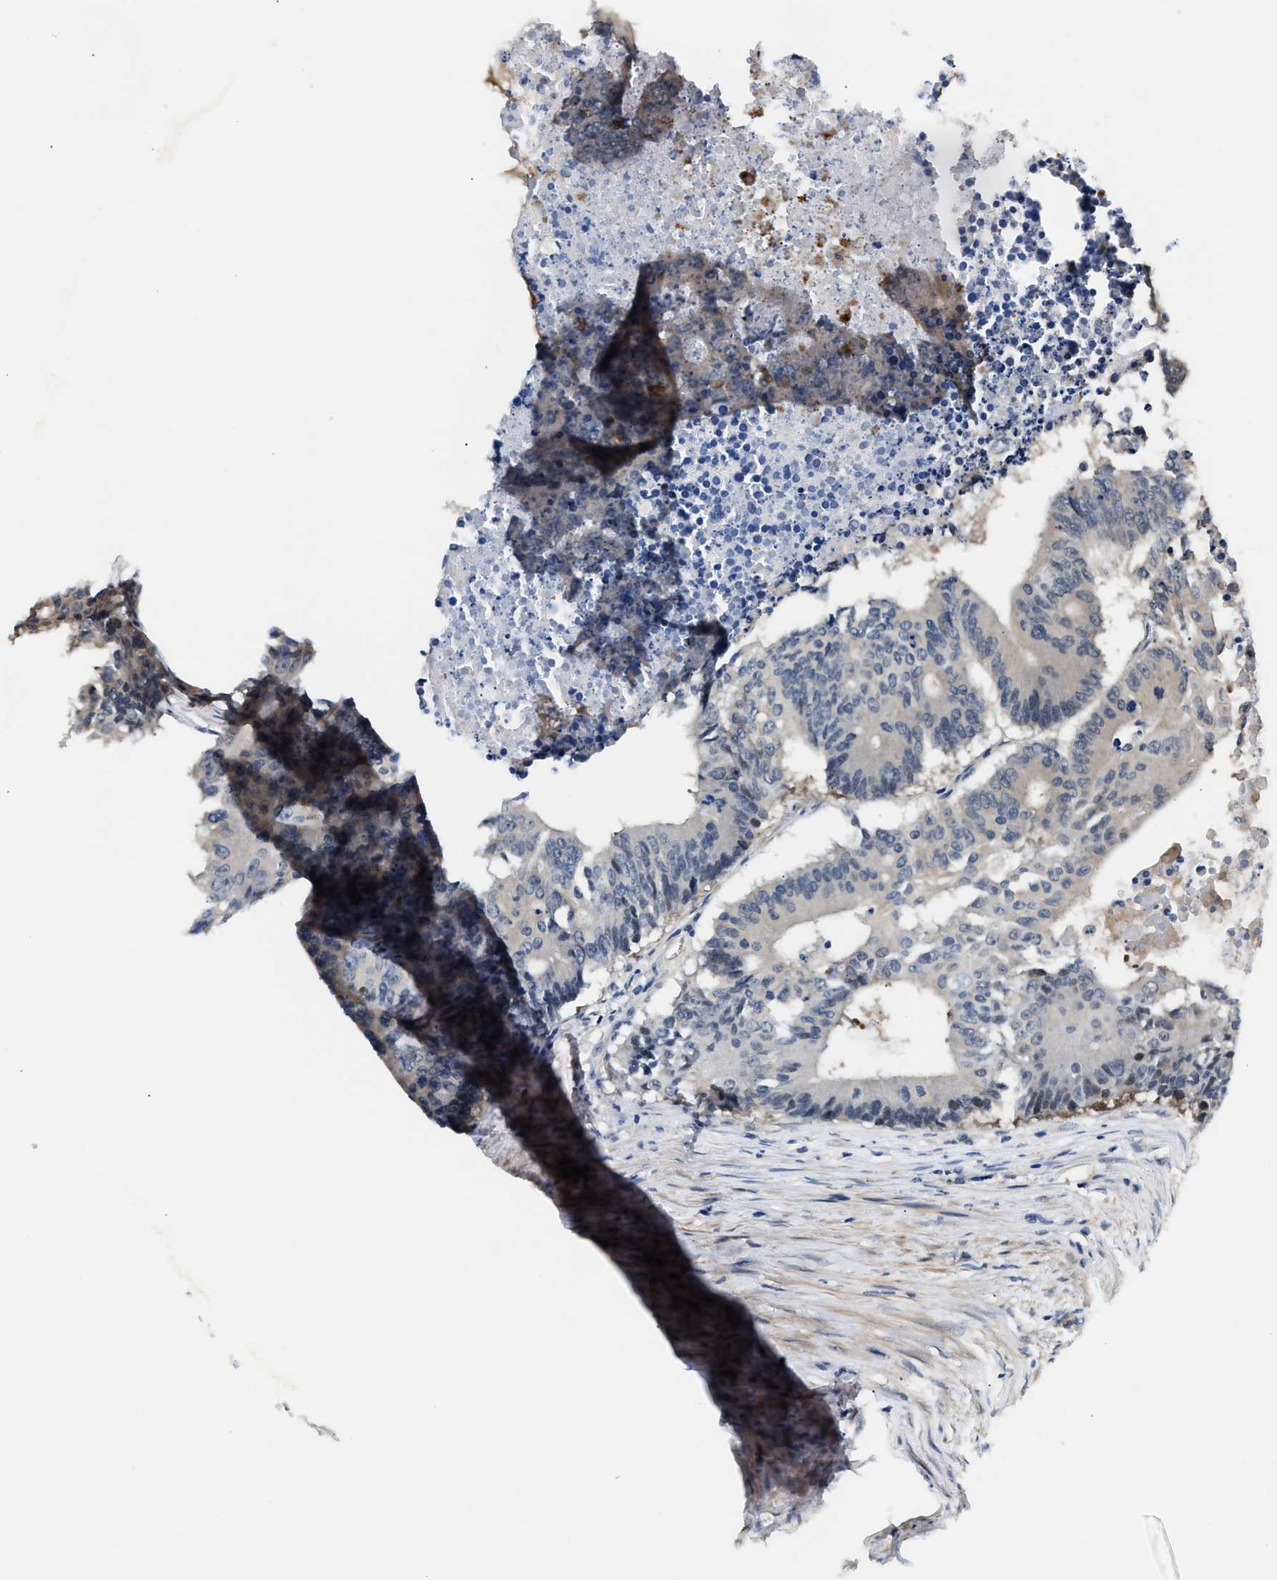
{"staining": {"intensity": "negative", "quantity": "none", "location": "none"}, "tissue": "colorectal cancer", "cell_type": "Tumor cells", "image_type": "cancer", "snomed": [{"axis": "morphology", "description": "Adenocarcinoma, NOS"}, {"axis": "topography", "description": "Colon"}], "caption": "DAB immunohistochemical staining of adenocarcinoma (colorectal) exhibits no significant staining in tumor cells. The staining was performed using DAB (3,3'-diaminobenzidine) to visualize the protein expression in brown, while the nuclei were stained in blue with hematoxylin (Magnification: 20x).", "gene": "TUT7", "patient": {"sex": "male", "age": 87}}